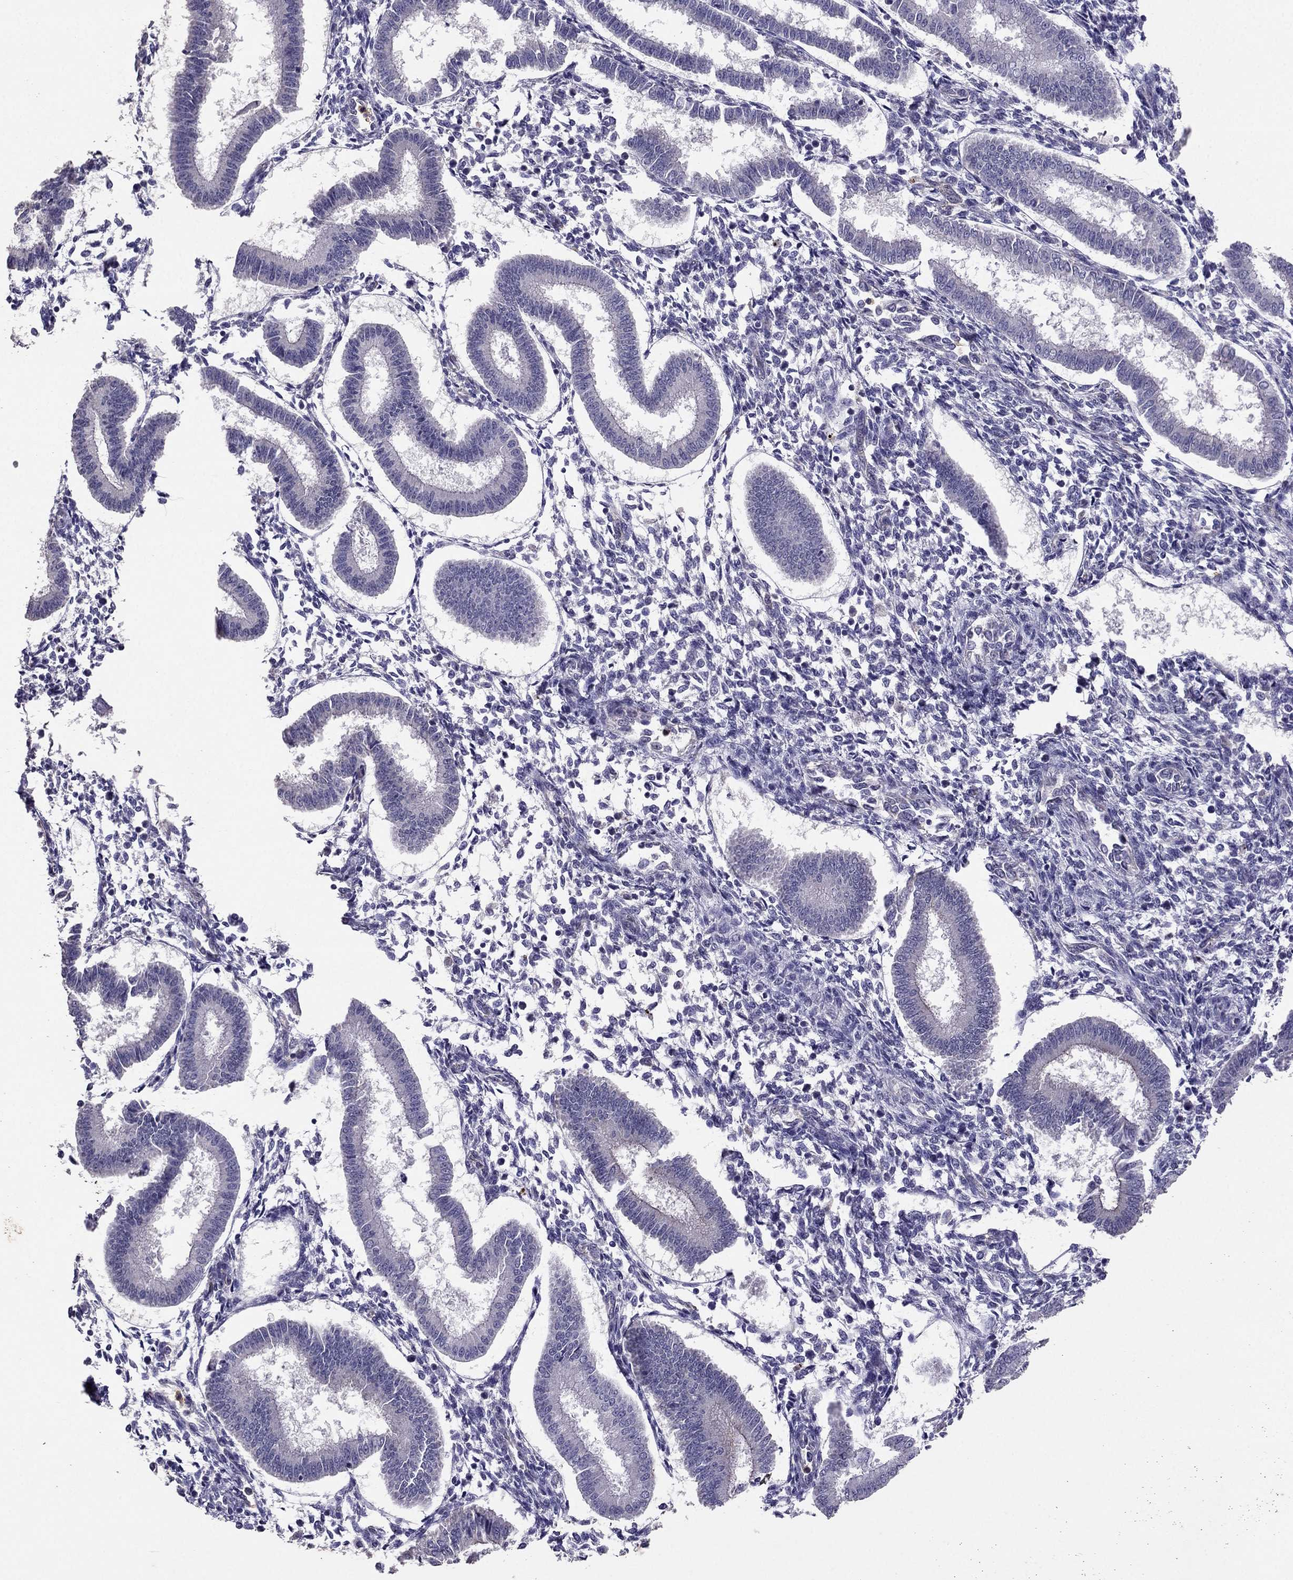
{"staining": {"intensity": "negative", "quantity": "none", "location": "none"}, "tissue": "endometrium", "cell_type": "Cells in endometrial stroma", "image_type": "normal", "snomed": [{"axis": "morphology", "description": "Normal tissue, NOS"}, {"axis": "topography", "description": "Endometrium"}], "caption": "DAB immunohistochemical staining of normal endometrium exhibits no significant positivity in cells in endometrial stroma. The staining was performed using DAB to visualize the protein expression in brown, while the nuclei were stained in blue with hematoxylin (Magnification: 20x).", "gene": "RFLNB", "patient": {"sex": "female", "age": 43}}